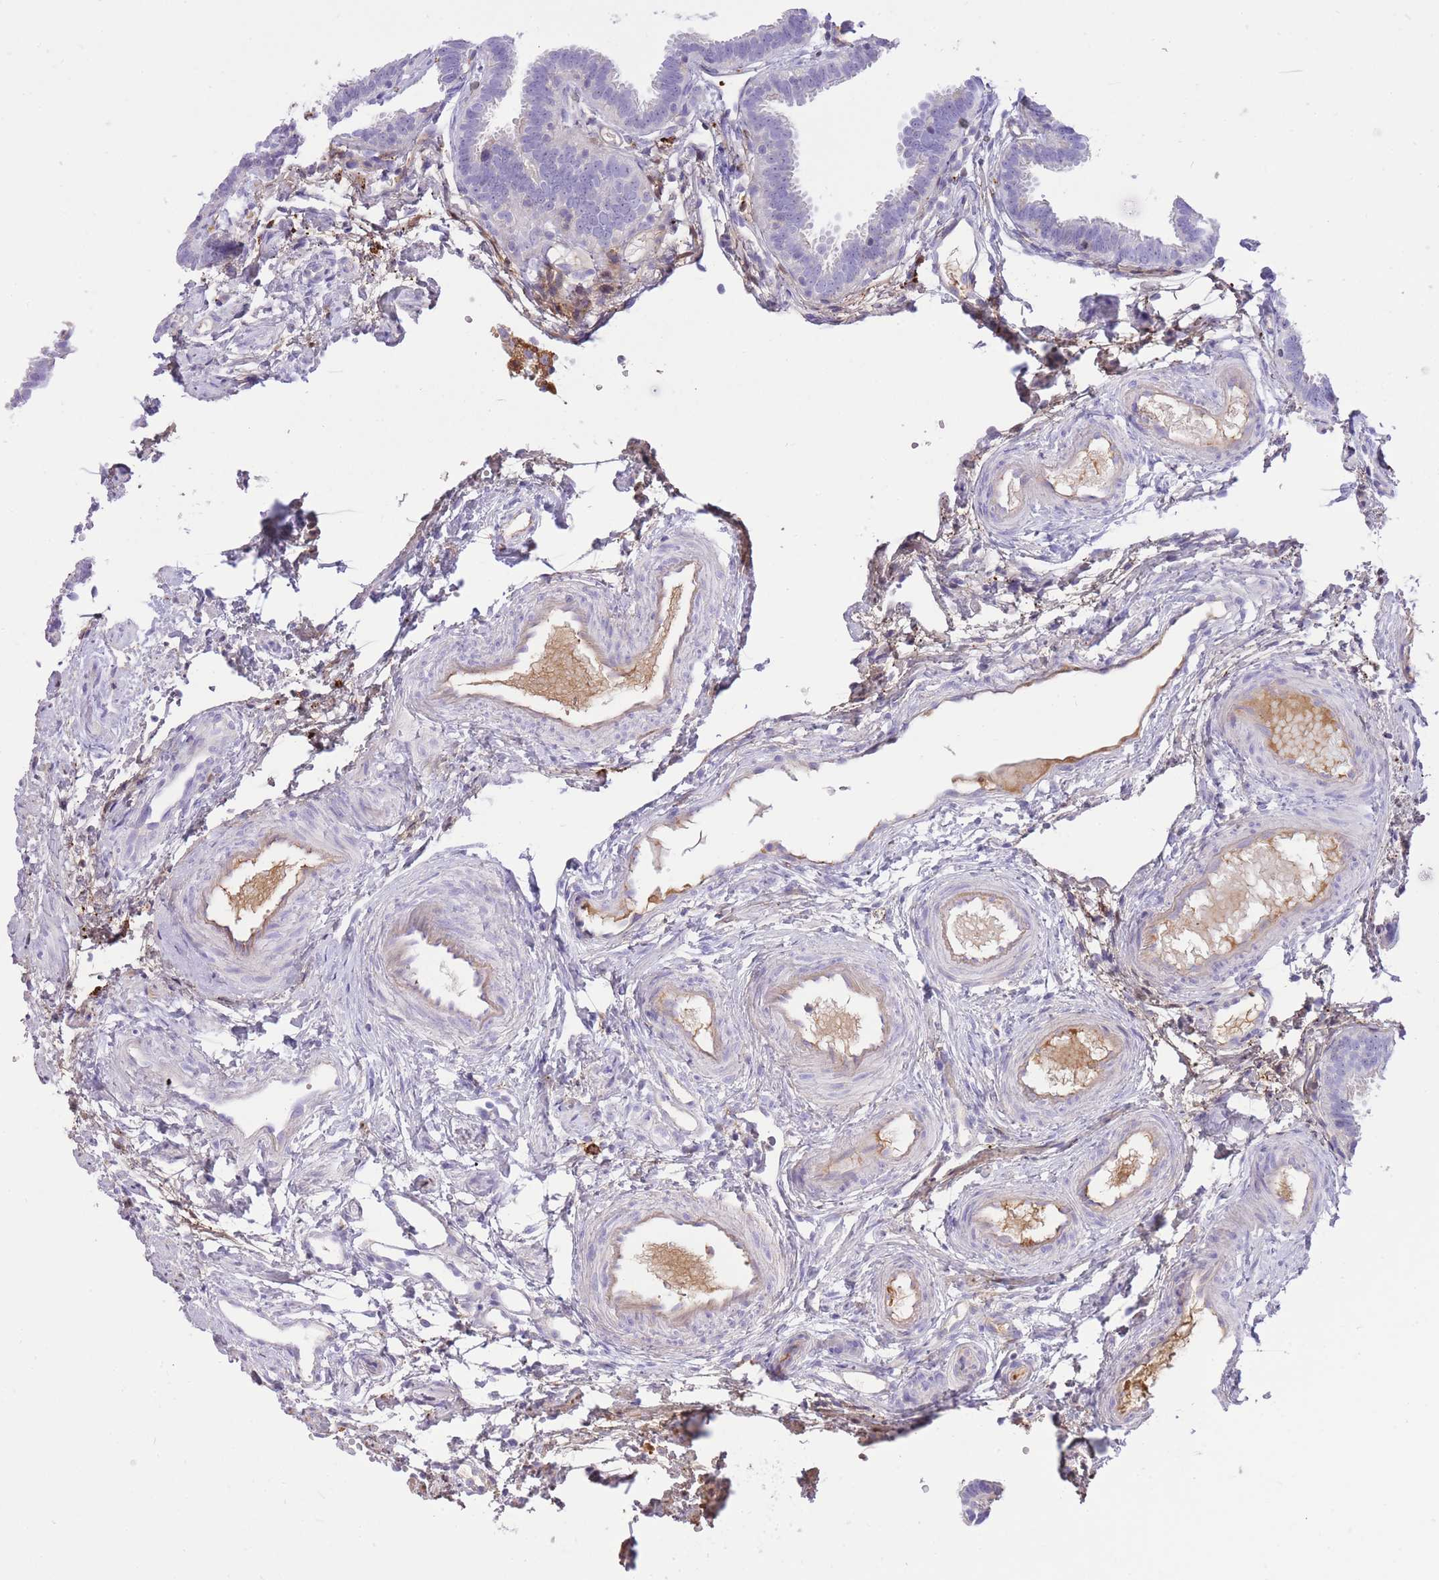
{"staining": {"intensity": "negative", "quantity": "none", "location": "none"}, "tissue": "fallopian tube", "cell_type": "Glandular cells", "image_type": "normal", "snomed": [{"axis": "morphology", "description": "Normal tissue, NOS"}, {"axis": "topography", "description": "Fallopian tube"}], "caption": "Immunohistochemical staining of benign fallopian tube exhibits no significant positivity in glandular cells.", "gene": "HRG", "patient": {"sex": "female", "age": 37}}